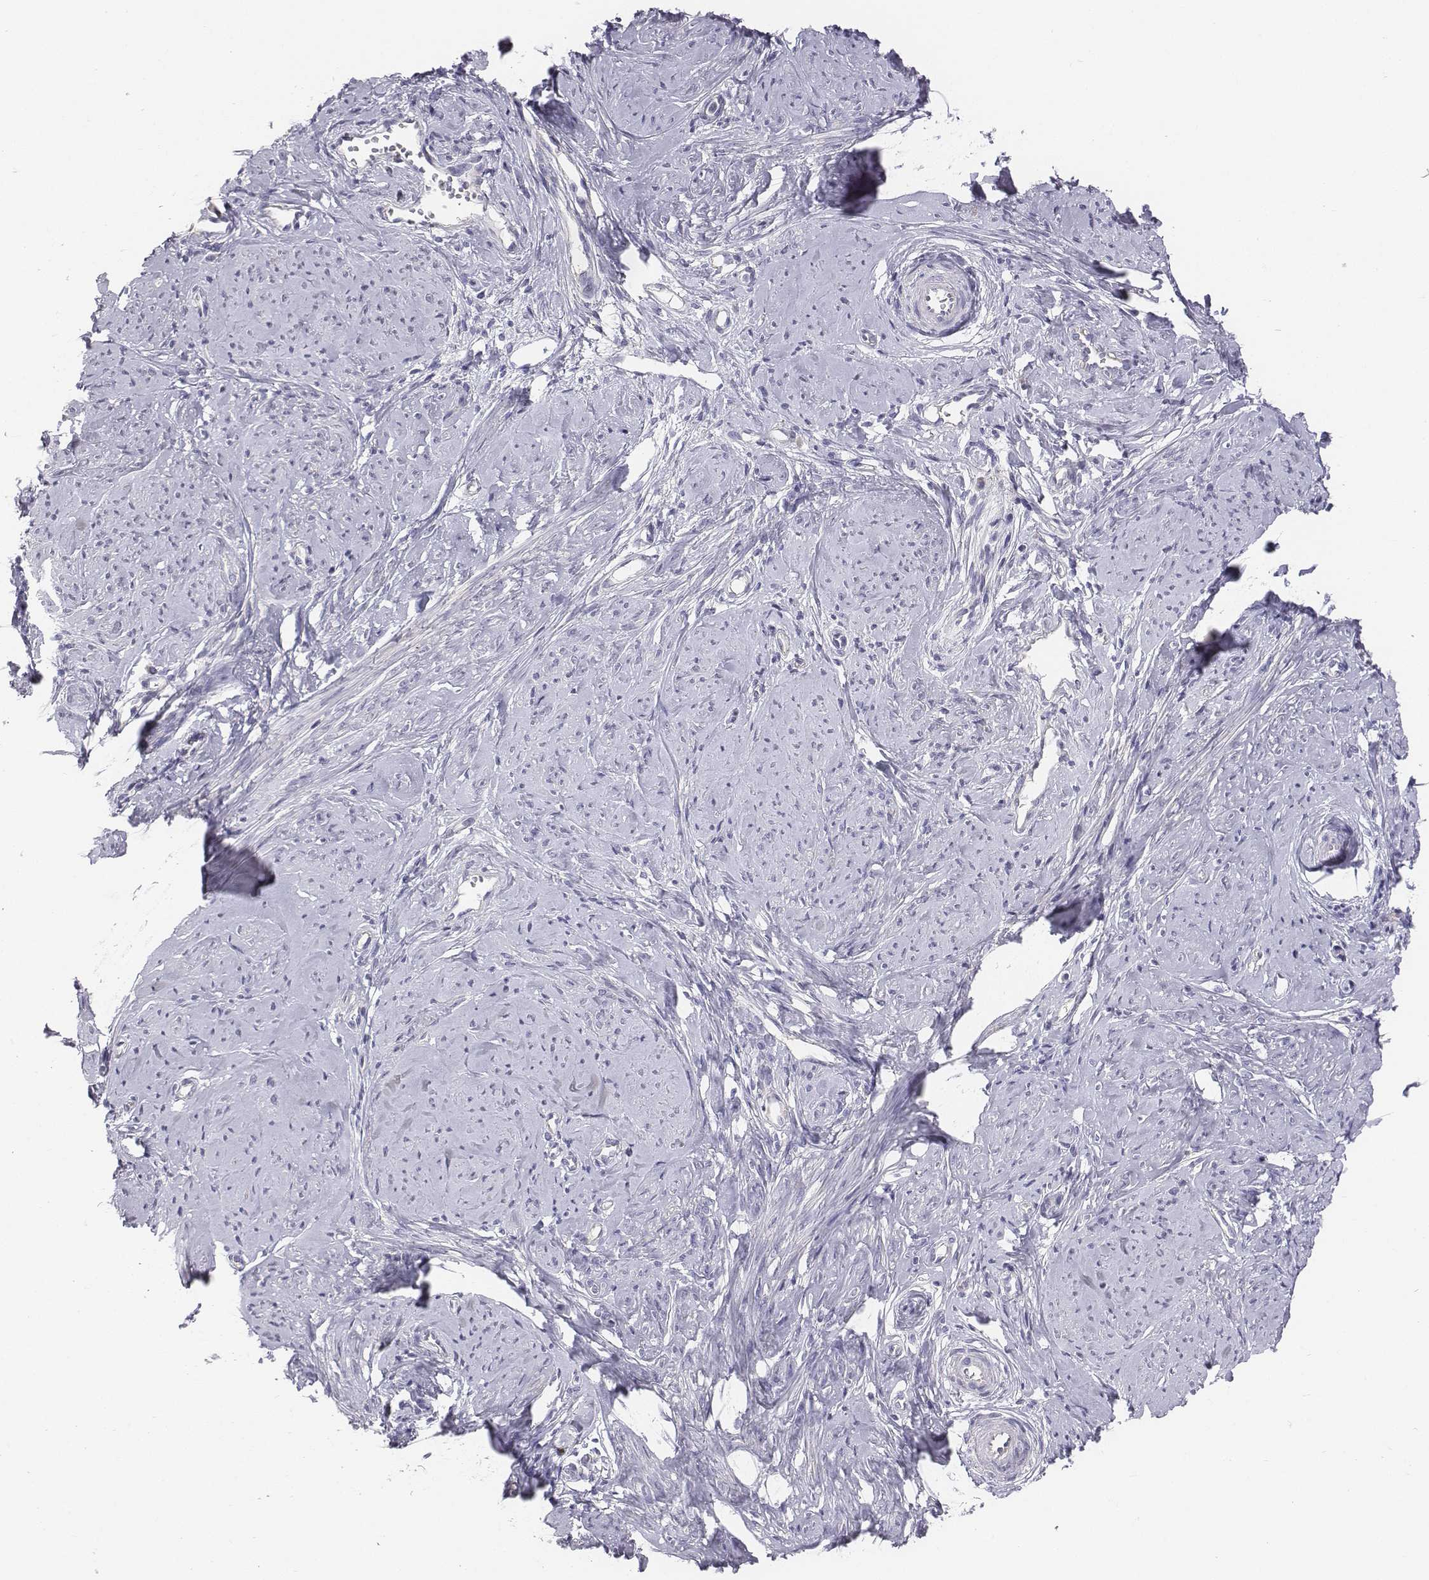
{"staining": {"intensity": "negative", "quantity": "none", "location": "none"}, "tissue": "smooth muscle", "cell_type": "Smooth muscle cells", "image_type": "normal", "snomed": [{"axis": "morphology", "description": "Normal tissue, NOS"}, {"axis": "topography", "description": "Smooth muscle"}], "caption": "This is an IHC histopathology image of normal smooth muscle. There is no positivity in smooth muscle cells.", "gene": "CHST14", "patient": {"sex": "female", "age": 48}}